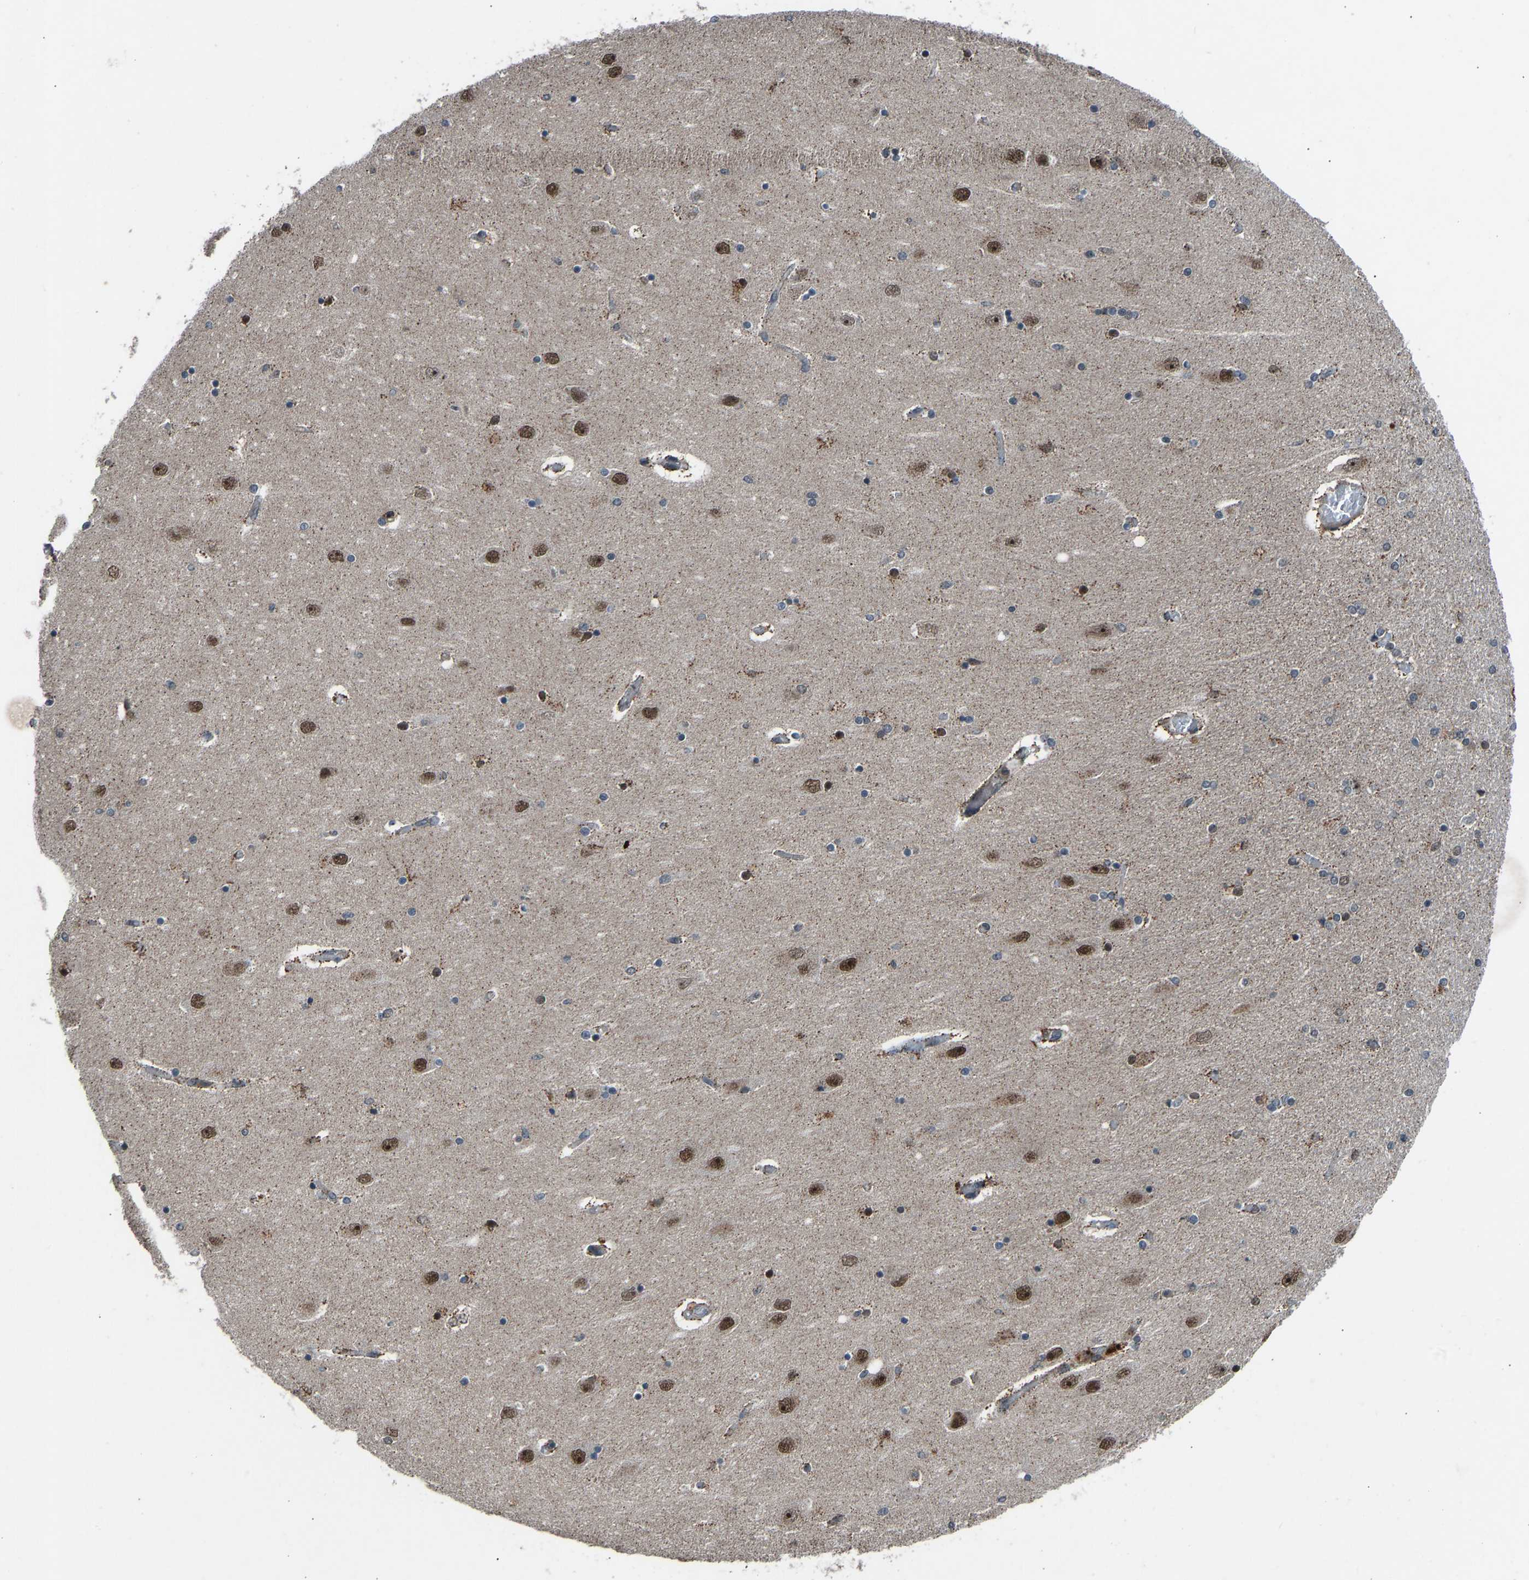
{"staining": {"intensity": "strong", "quantity": "<25%", "location": "nuclear"}, "tissue": "hippocampus", "cell_type": "Glial cells", "image_type": "normal", "snomed": [{"axis": "morphology", "description": "Normal tissue, NOS"}, {"axis": "topography", "description": "Hippocampus"}], "caption": "Approximately <25% of glial cells in unremarkable hippocampus demonstrate strong nuclear protein positivity as visualized by brown immunohistochemical staining.", "gene": "SLC43A1", "patient": {"sex": "female", "age": 54}}